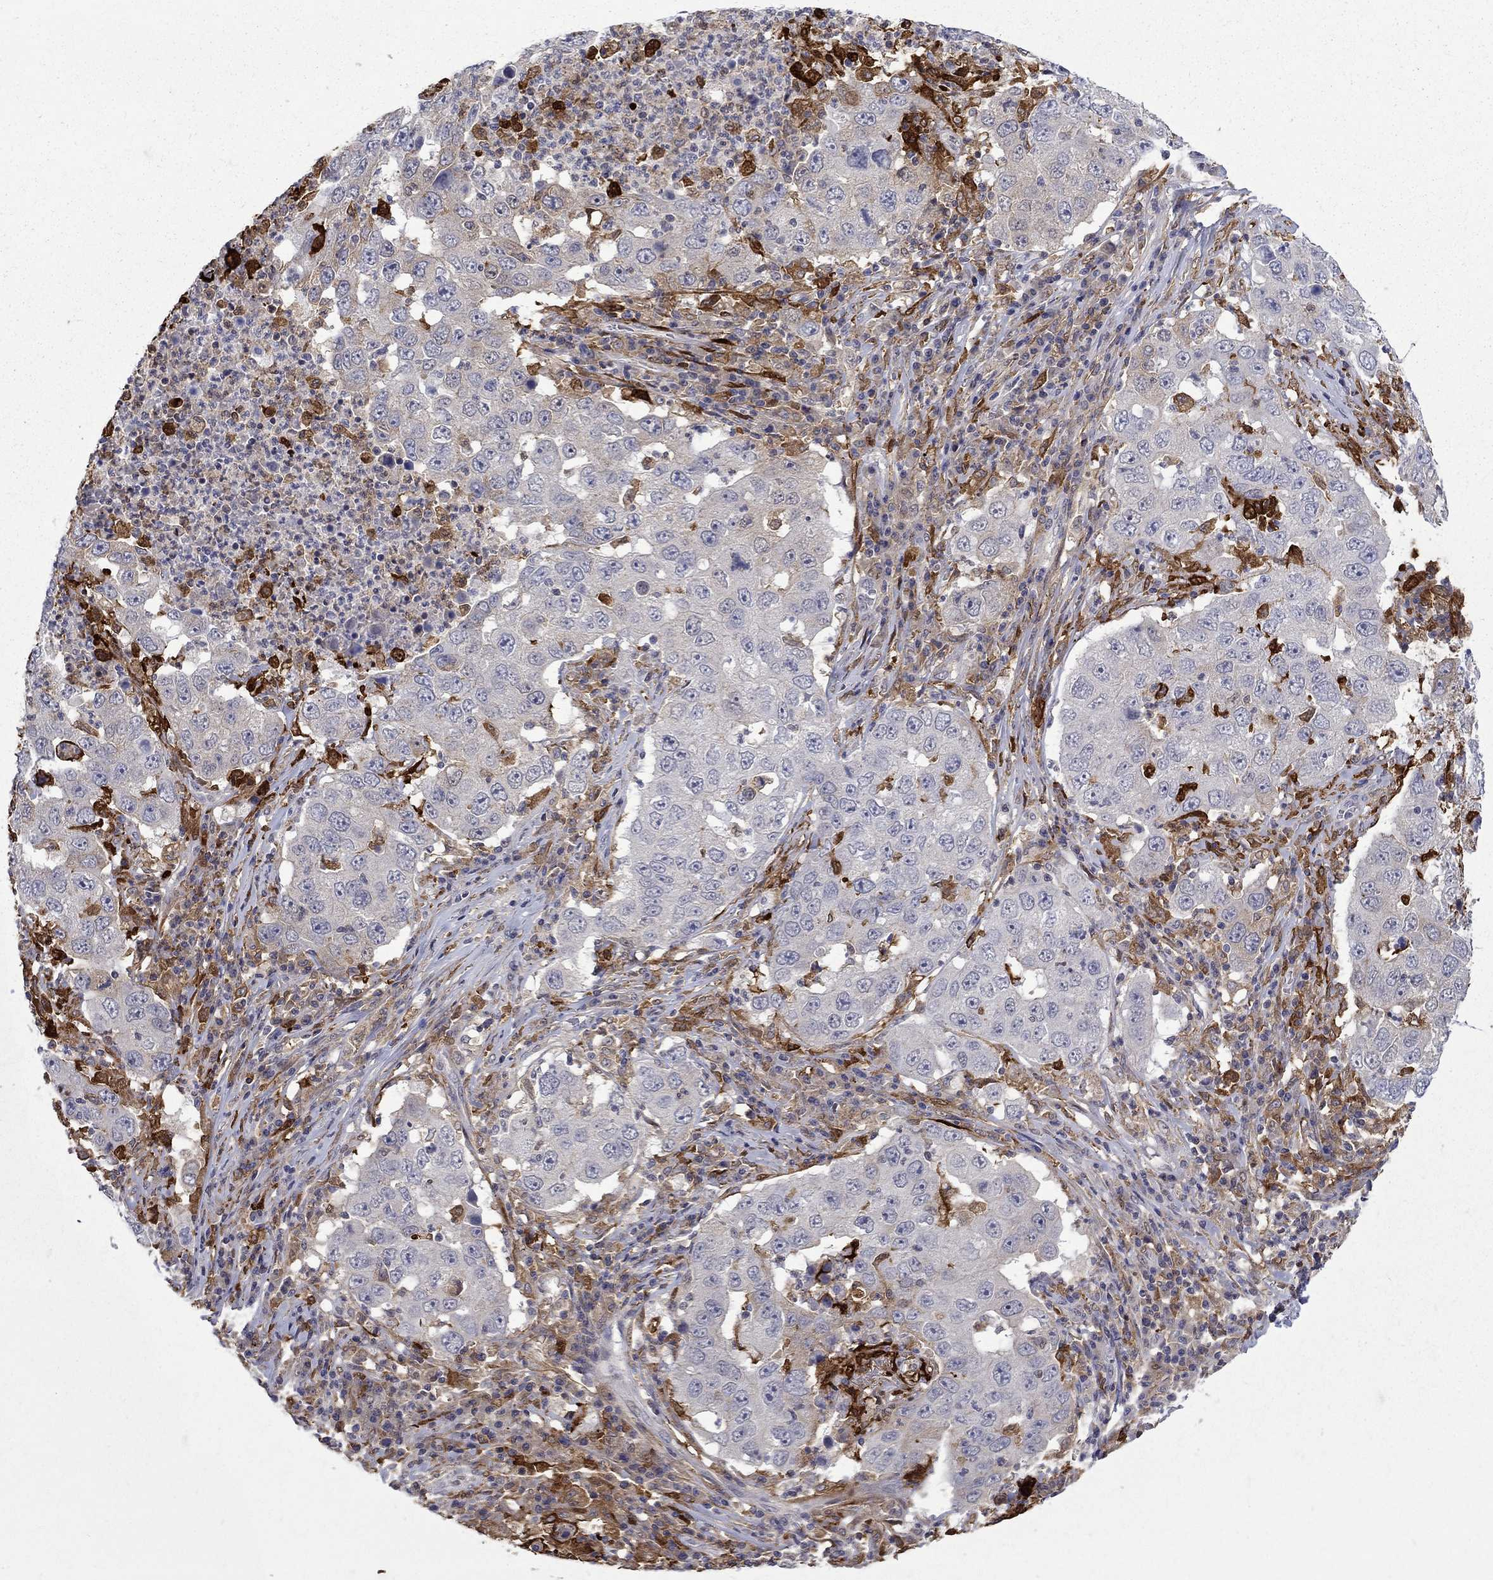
{"staining": {"intensity": "moderate", "quantity": "<25%", "location": "cytoplasmic/membranous"}, "tissue": "lung cancer", "cell_type": "Tumor cells", "image_type": "cancer", "snomed": [{"axis": "morphology", "description": "Adenocarcinoma, NOS"}, {"axis": "topography", "description": "Lung"}], "caption": "Lung cancer was stained to show a protein in brown. There is low levels of moderate cytoplasmic/membranous staining in approximately <25% of tumor cells. (DAB (3,3'-diaminobenzidine) IHC with brightfield microscopy, high magnification).", "gene": "PCBP3", "patient": {"sex": "male", "age": 73}}